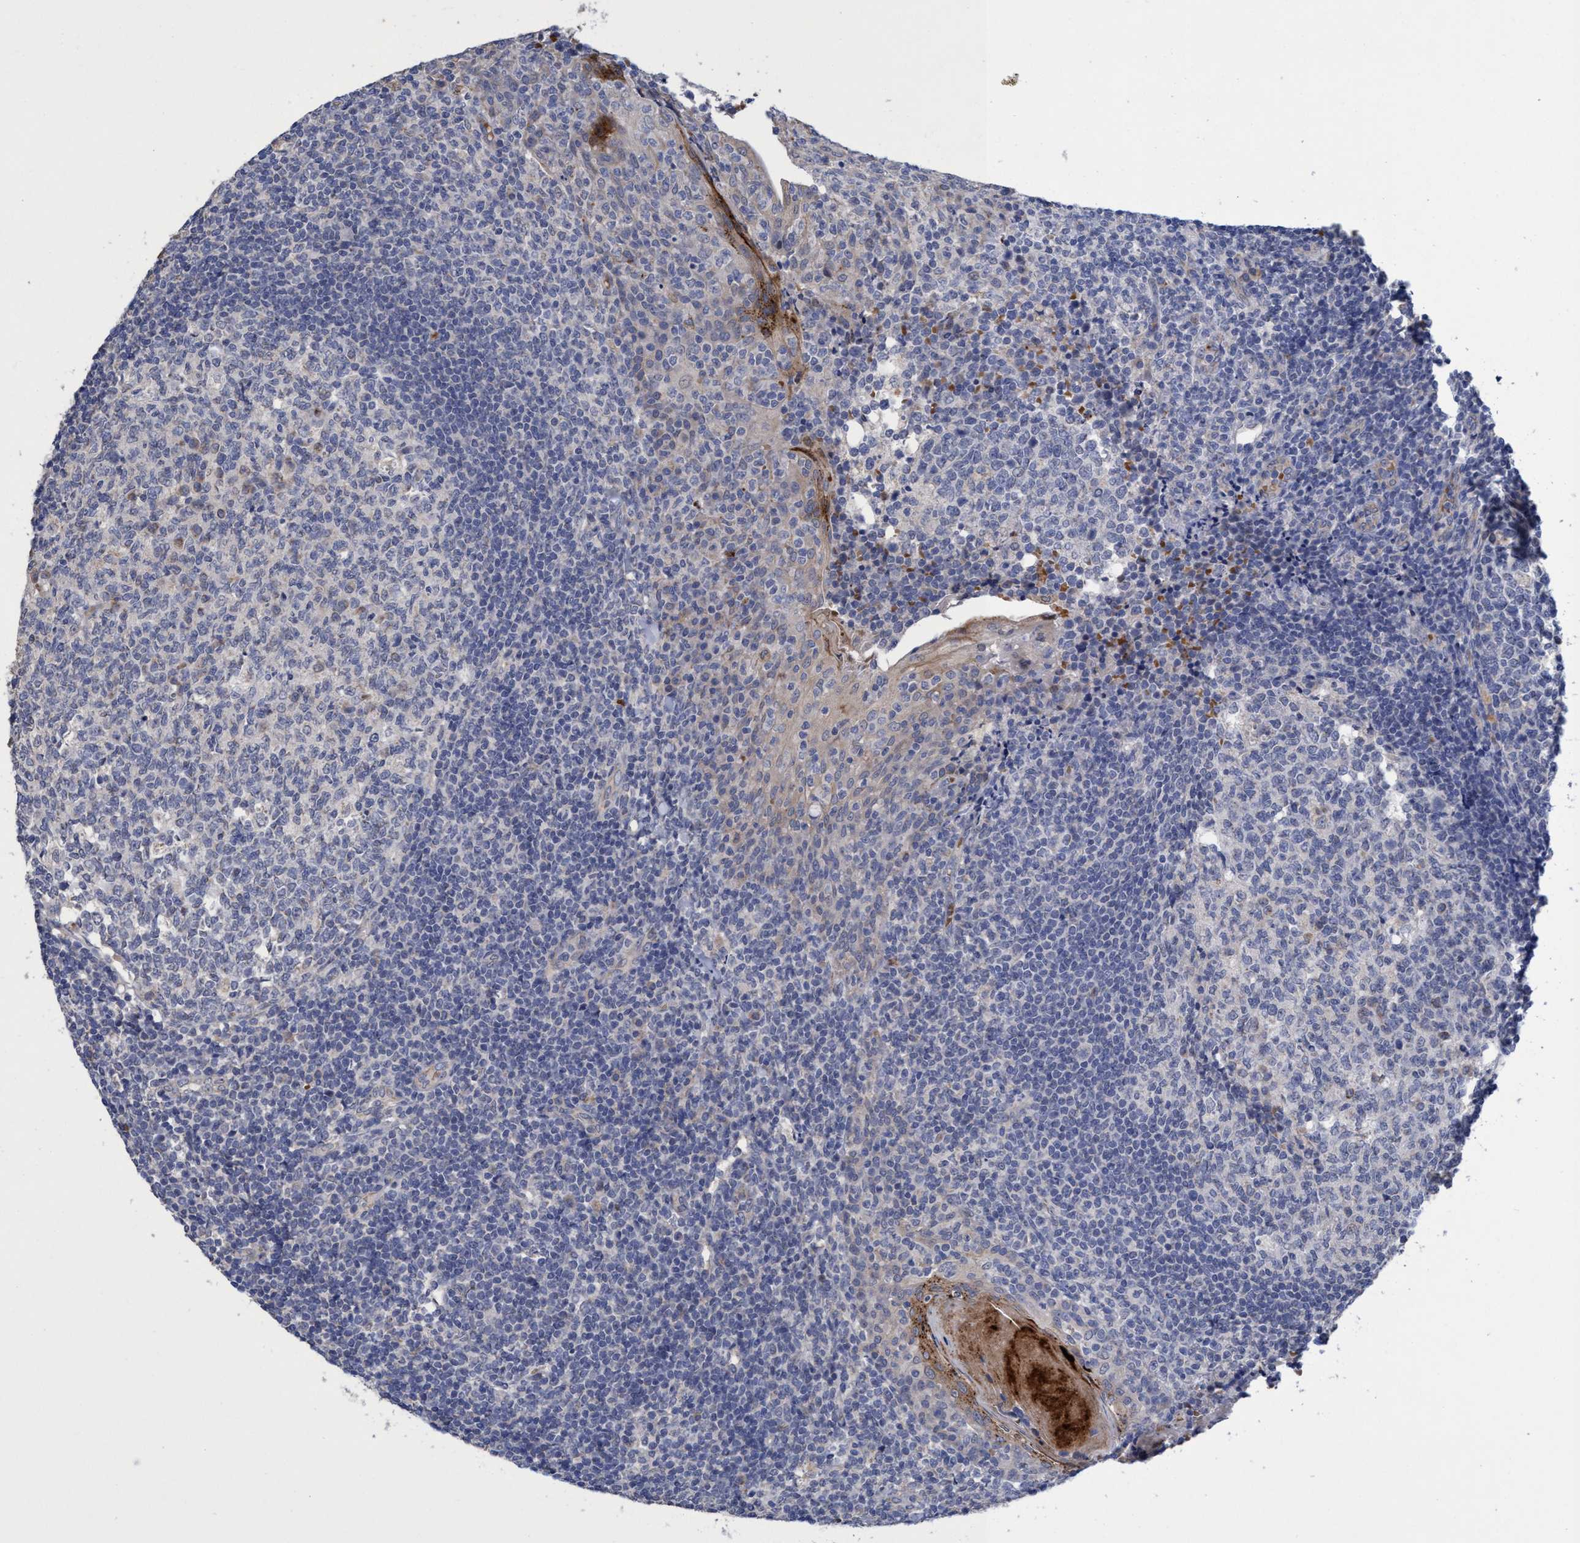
{"staining": {"intensity": "weak", "quantity": "<25%", "location": "cytoplasmic/membranous"}, "tissue": "tonsil", "cell_type": "Germinal center cells", "image_type": "normal", "snomed": [{"axis": "morphology", "description": "Normal tissue, NOS"}, {"axis": "topography", "description": "Tonsil"}], "caption": "Tonsil was stained to show a protein in brown. There is no significant staining in germinal center cells. (Stains: DAB (3,3'-diaminobenzidine) immunohistochemistry with hematoxylin counter stain, Microscopy: brightfield microscopy at high magnification).", "gene": "SEMA4D", "patient": {"sex": "female", "age": 19}}